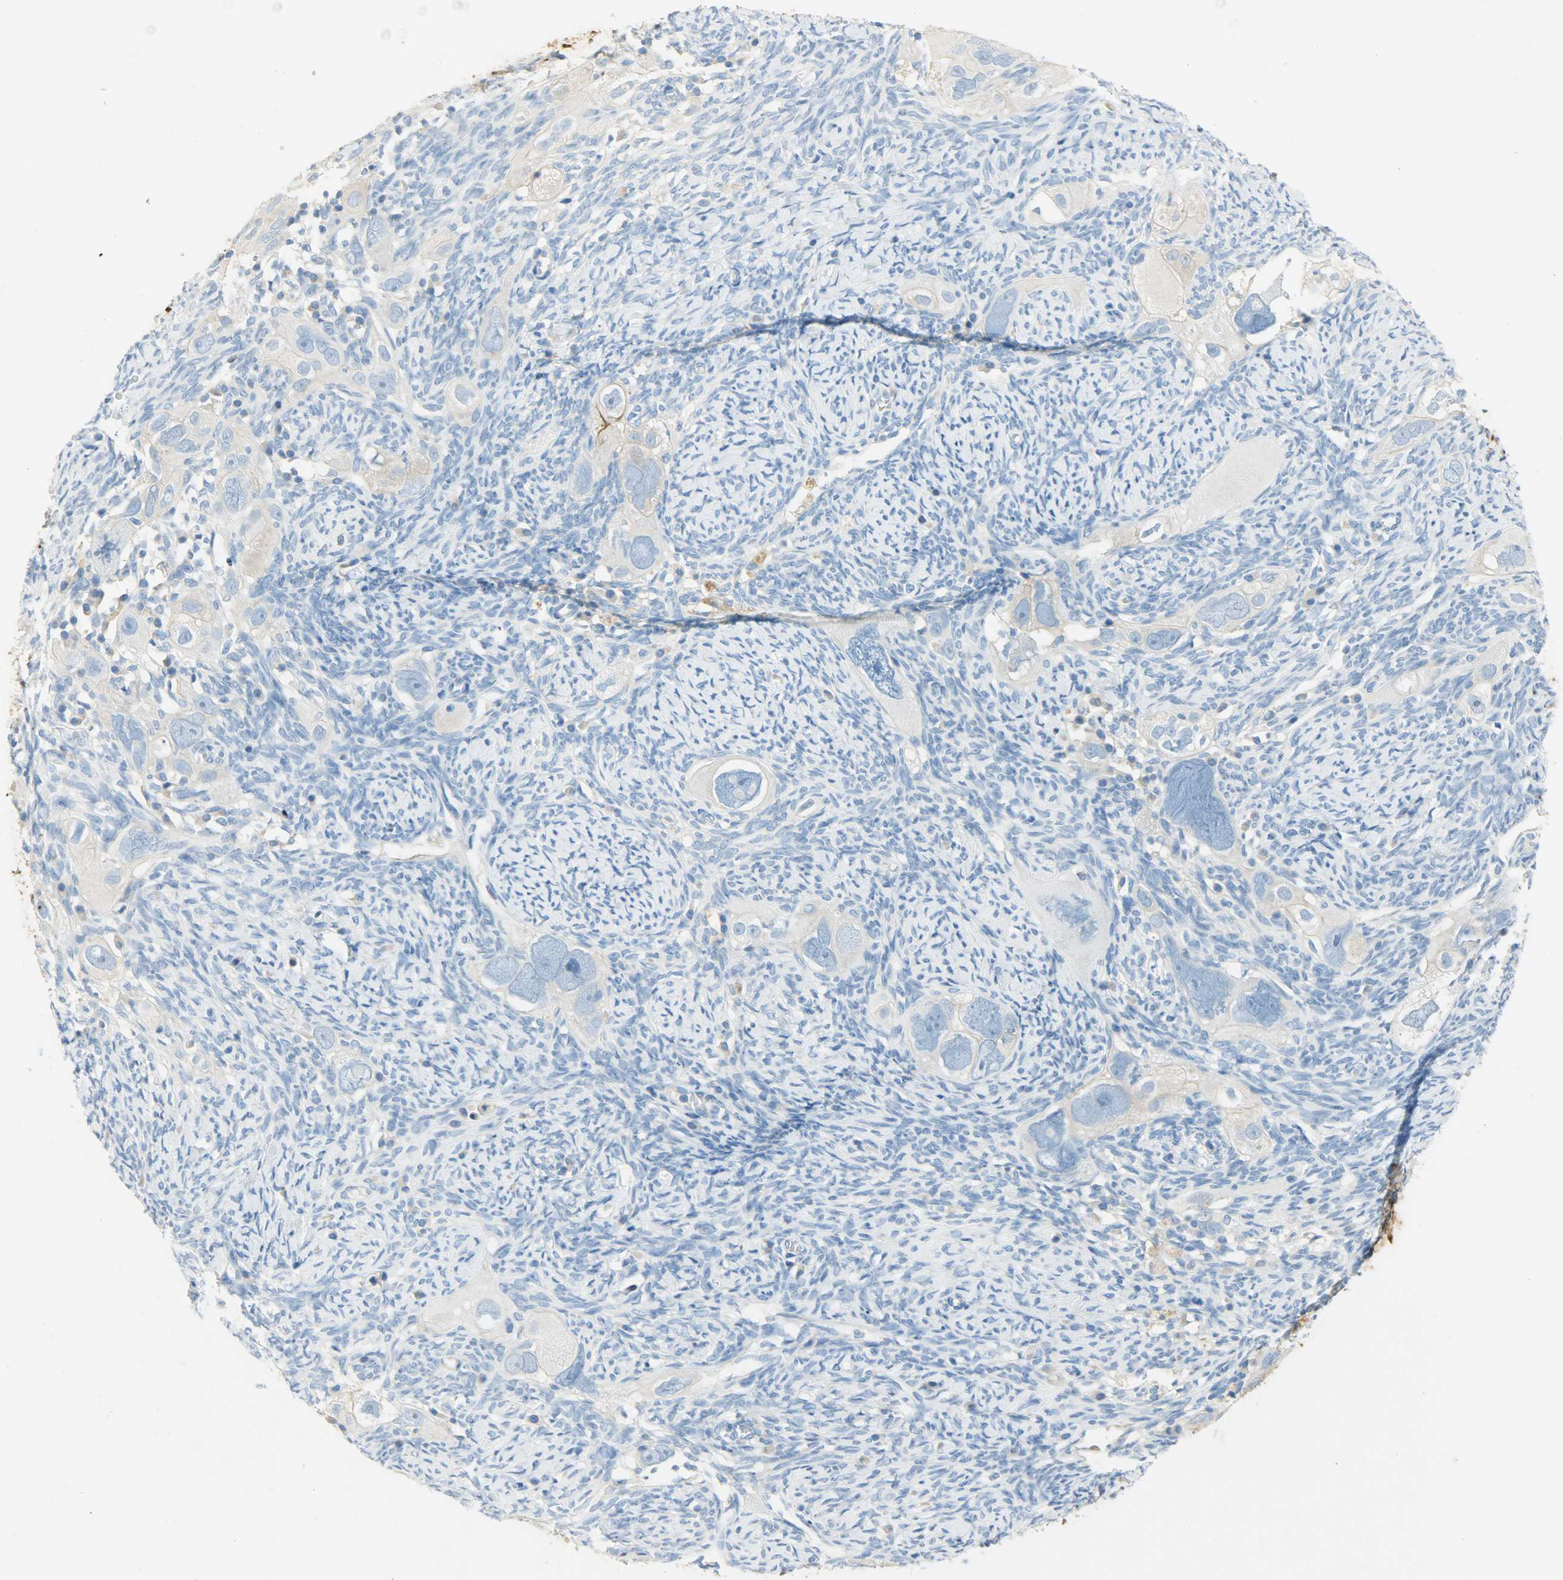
{"staining": {"intensity": "weak", "quantity": "25%-75%", "location": "cytoplasmic/membranous"}, "tissue": "ovarian cancer", "cell_type": "Tumor cells", "image_type": "cancer", "snomed": [{"axis": "morphology", "description": "Normal tissue, NOS"}, {"axis": "morphology", "description": "Cystadenocarcinoma, serous, NOS"}, {"axis": "topography", "description": "Ovary"}], "caption": "A low amount of weak cytoplasmic/membranous staining is identified in about 25%-75% of tumor cells in ovarian serous cystadenocarcinoma tissue. (Stains: DAB (3,3'-diaminobenzidine) in brown, nuclei in blue, Microscopy: brightfield microscopy at high magnification).", "gene": "PROM1", "patient": {"sex": "female", "age": 62}}